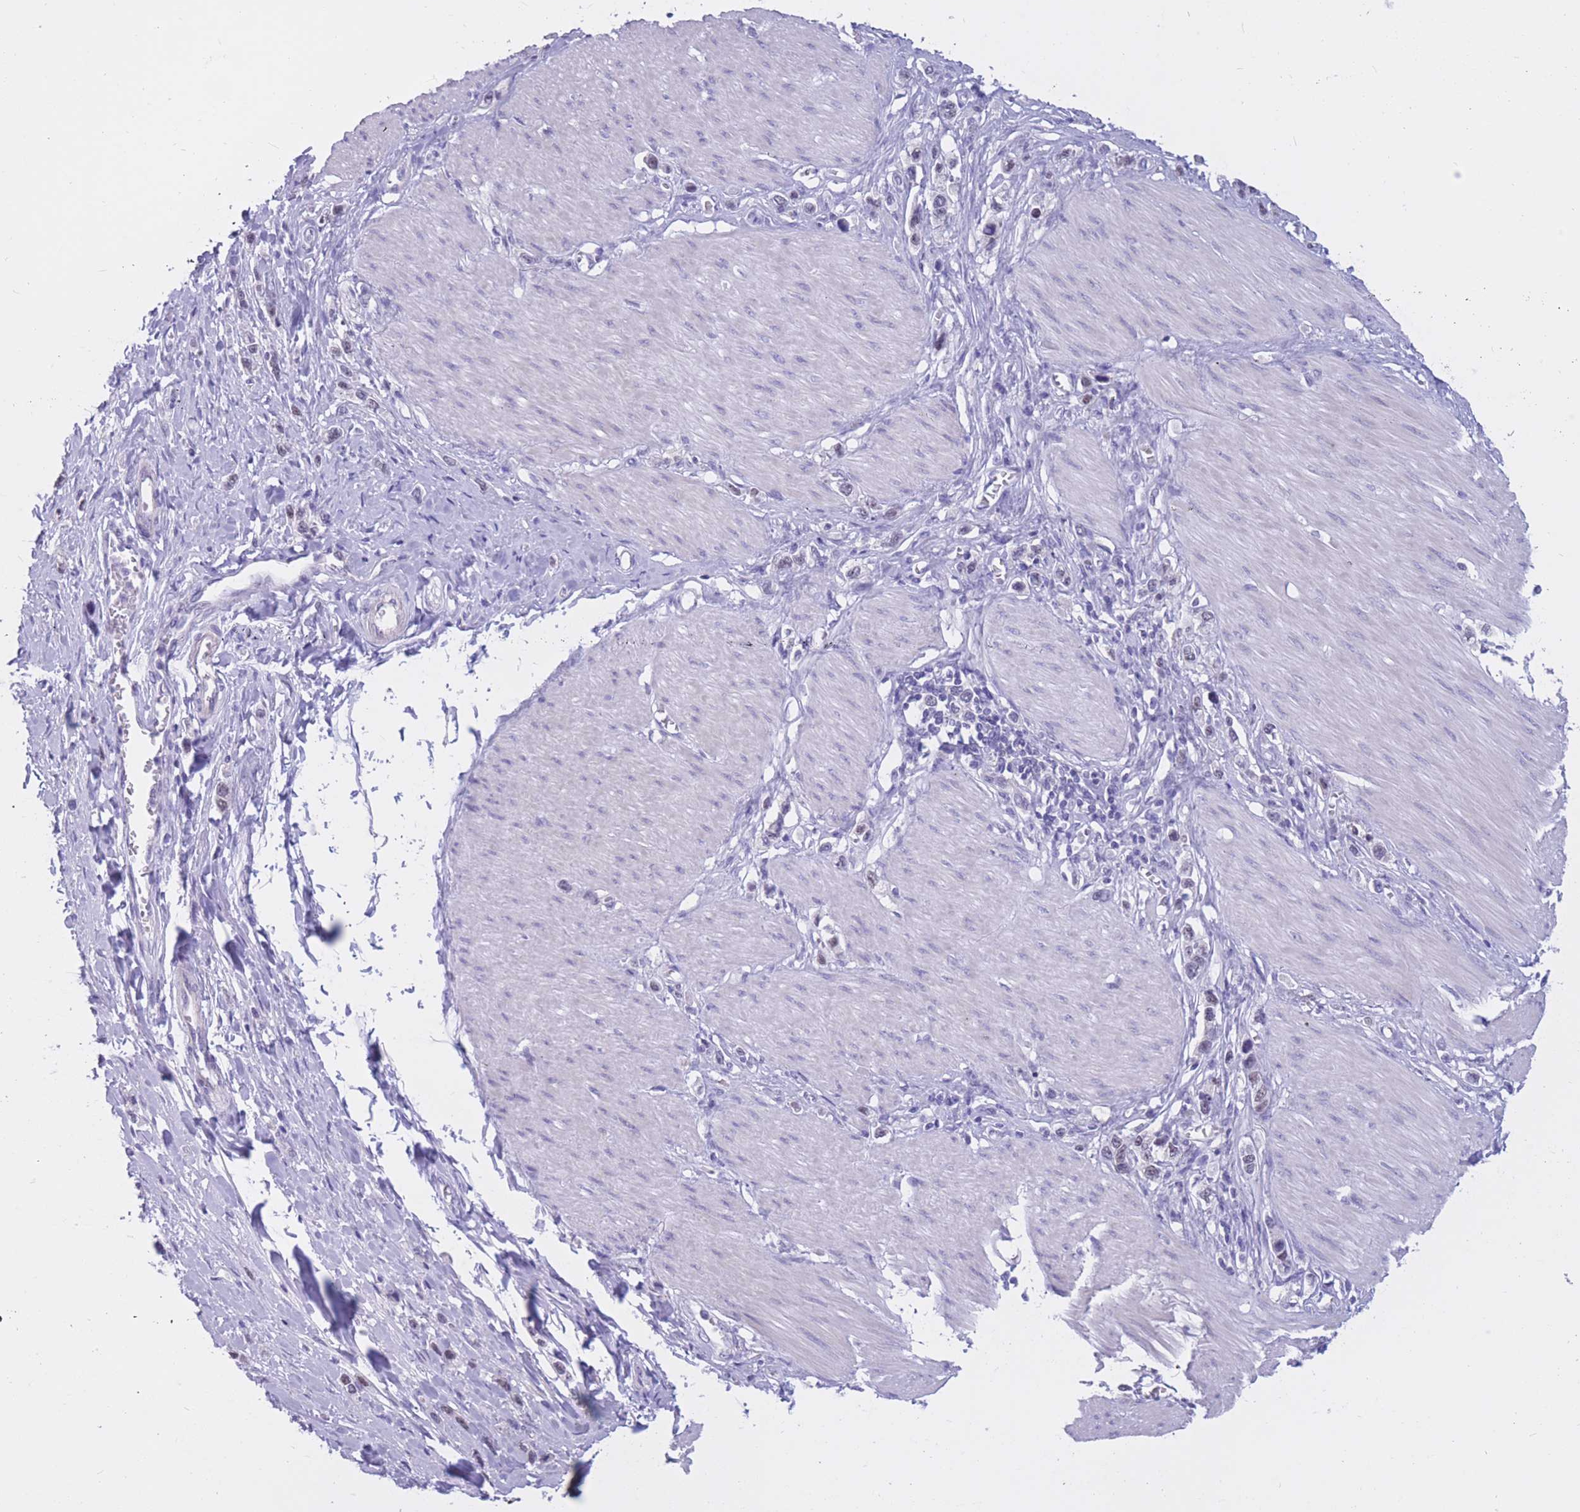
{"staining": {"intensity": "moderate", "quantity": "<25%", "location": "nuclear"}, "tissue": "stomach cancer", "cell_type": "Tumor cells", "image_type": "cancer", "snomed": [{"axis": "morphology", "description": "Adenocarcinoma, NOS"}, {"axis": "topography", "description": "Stomach"}], "caption": "This histopathology image displays immunohistochemistry staining of human stomach cancer, with low moderate nuclear staining in about <25% of tumor cells.", "gene": "BOP1", "patient": {"sex": "female", "age": 65}}